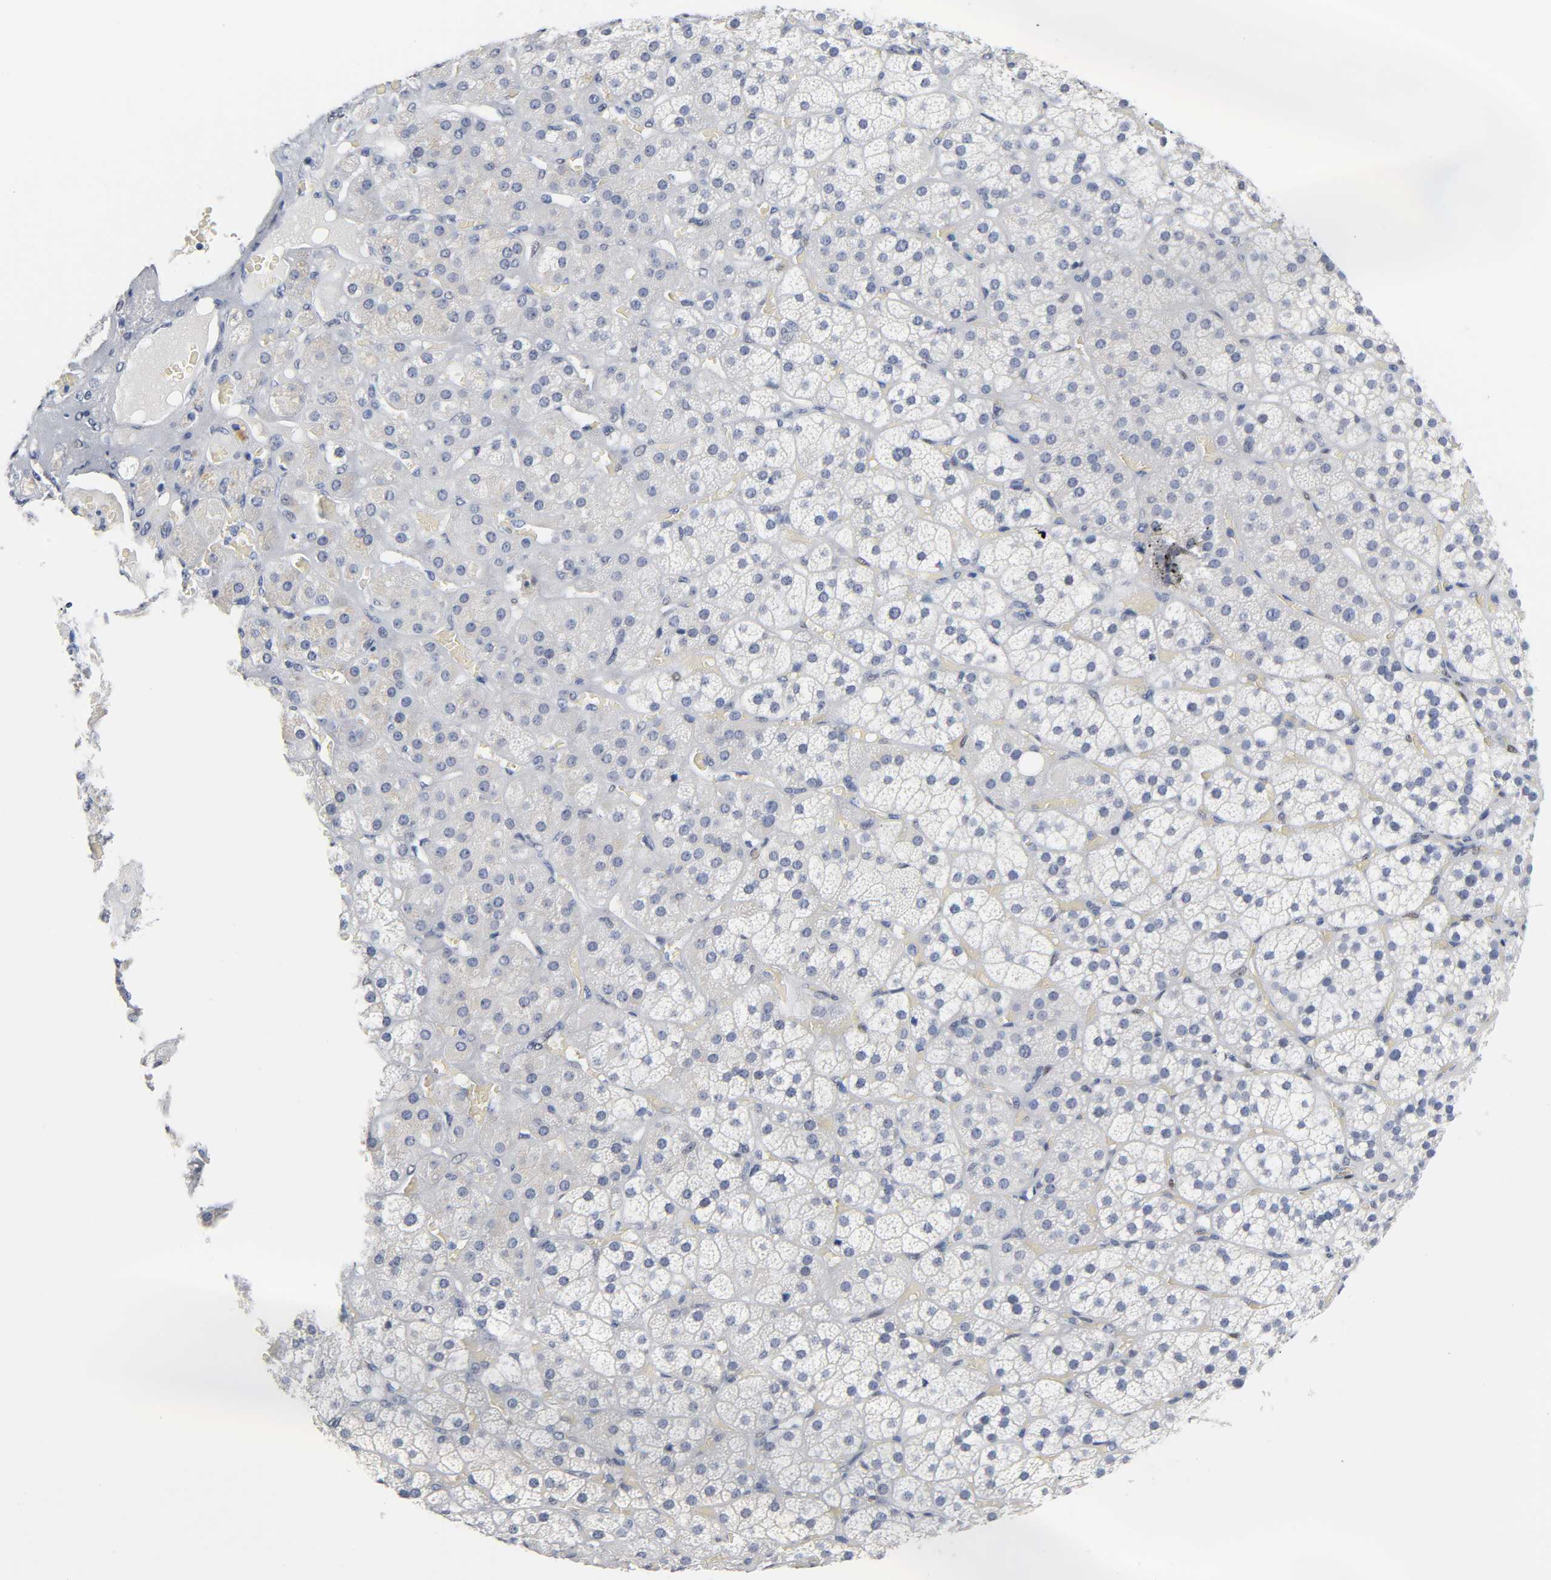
{"staining": {"intensity": "weak", "quantity": "<25%", "location": "nuclear"}, "tissue": "adrenal gland", "cell_type": "Glandular cells", "image_type": "normal", "snomed": [{"axis": "morphology", "description": "Normal tissue, NOS"}, {"axis": "topography", "description": "Adrenal gland"}], "caption": "The image exhibits no staining of glandular cells in normal adrenal gland. (Brightfield microscopy of DAB immunohistochemistry (IHC) at high magnification).", "gene": "NAB2", "patient": {"sex": "female", "age": 71}}